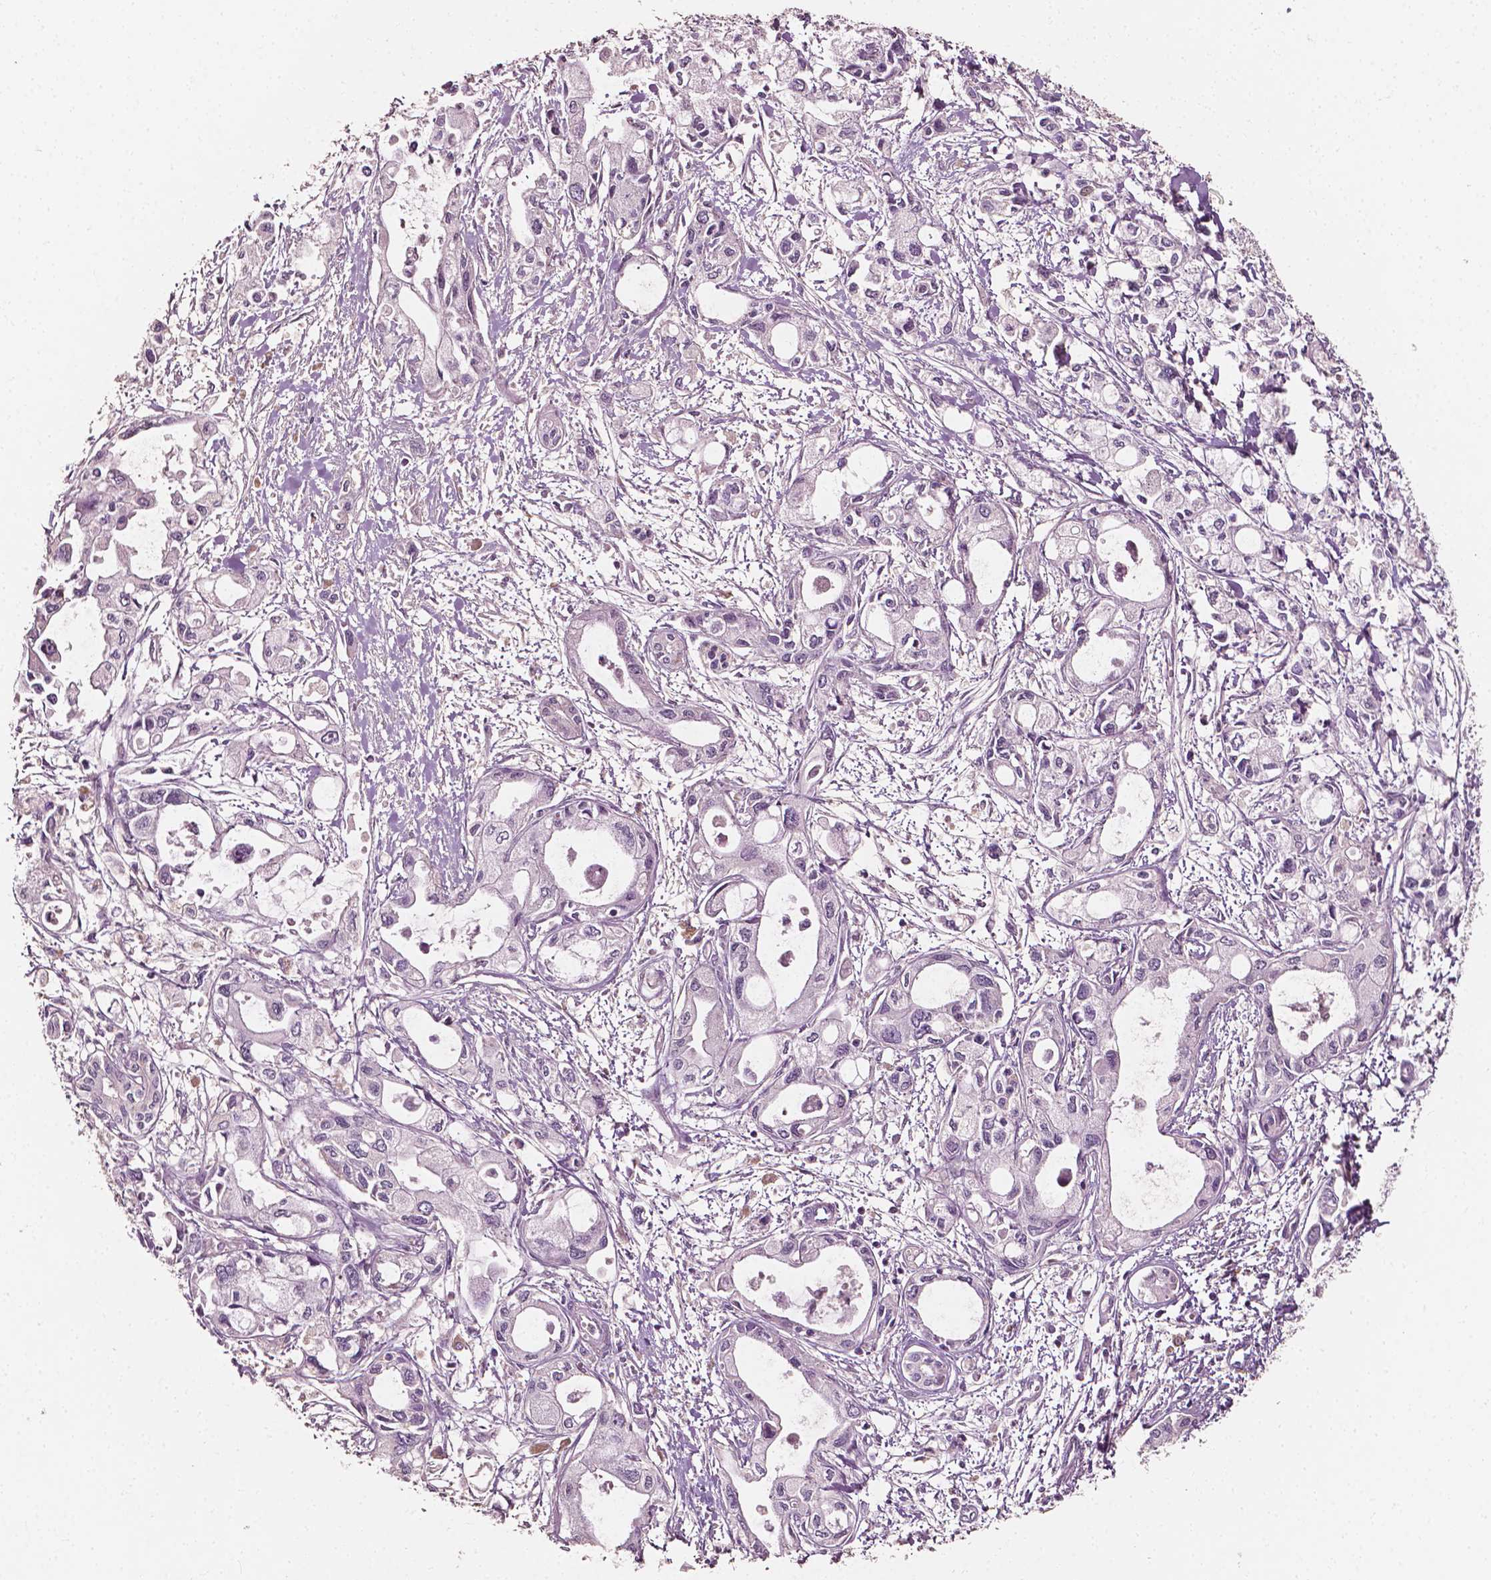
{"staining": {"intensity": "negative", "quantity": "none", "location": "none"}, "tissue": "pancreatic cancer", "cell_type": "Tumor cells", "image_type": "cancer", "snomed": [{"axis": "morphology", "description": "Adenocarcinoma, NOS"}, {"axis": "topography", "description": "Pancreas"}], "caption": "Immunohistochemistry (IHC) photomicrograph of human pancreatic cancer (adenocarcinoma) stained for a protein (brown), which exhibits no positivity in tumor cells. The staining is performed using DAB (3,3'-diaminobenzidine) brown chromogen with nuclei counter-stained in using hematoxylin.", "gene": "PLA2R1", "patient": {"sex": "female", "age": 61}}